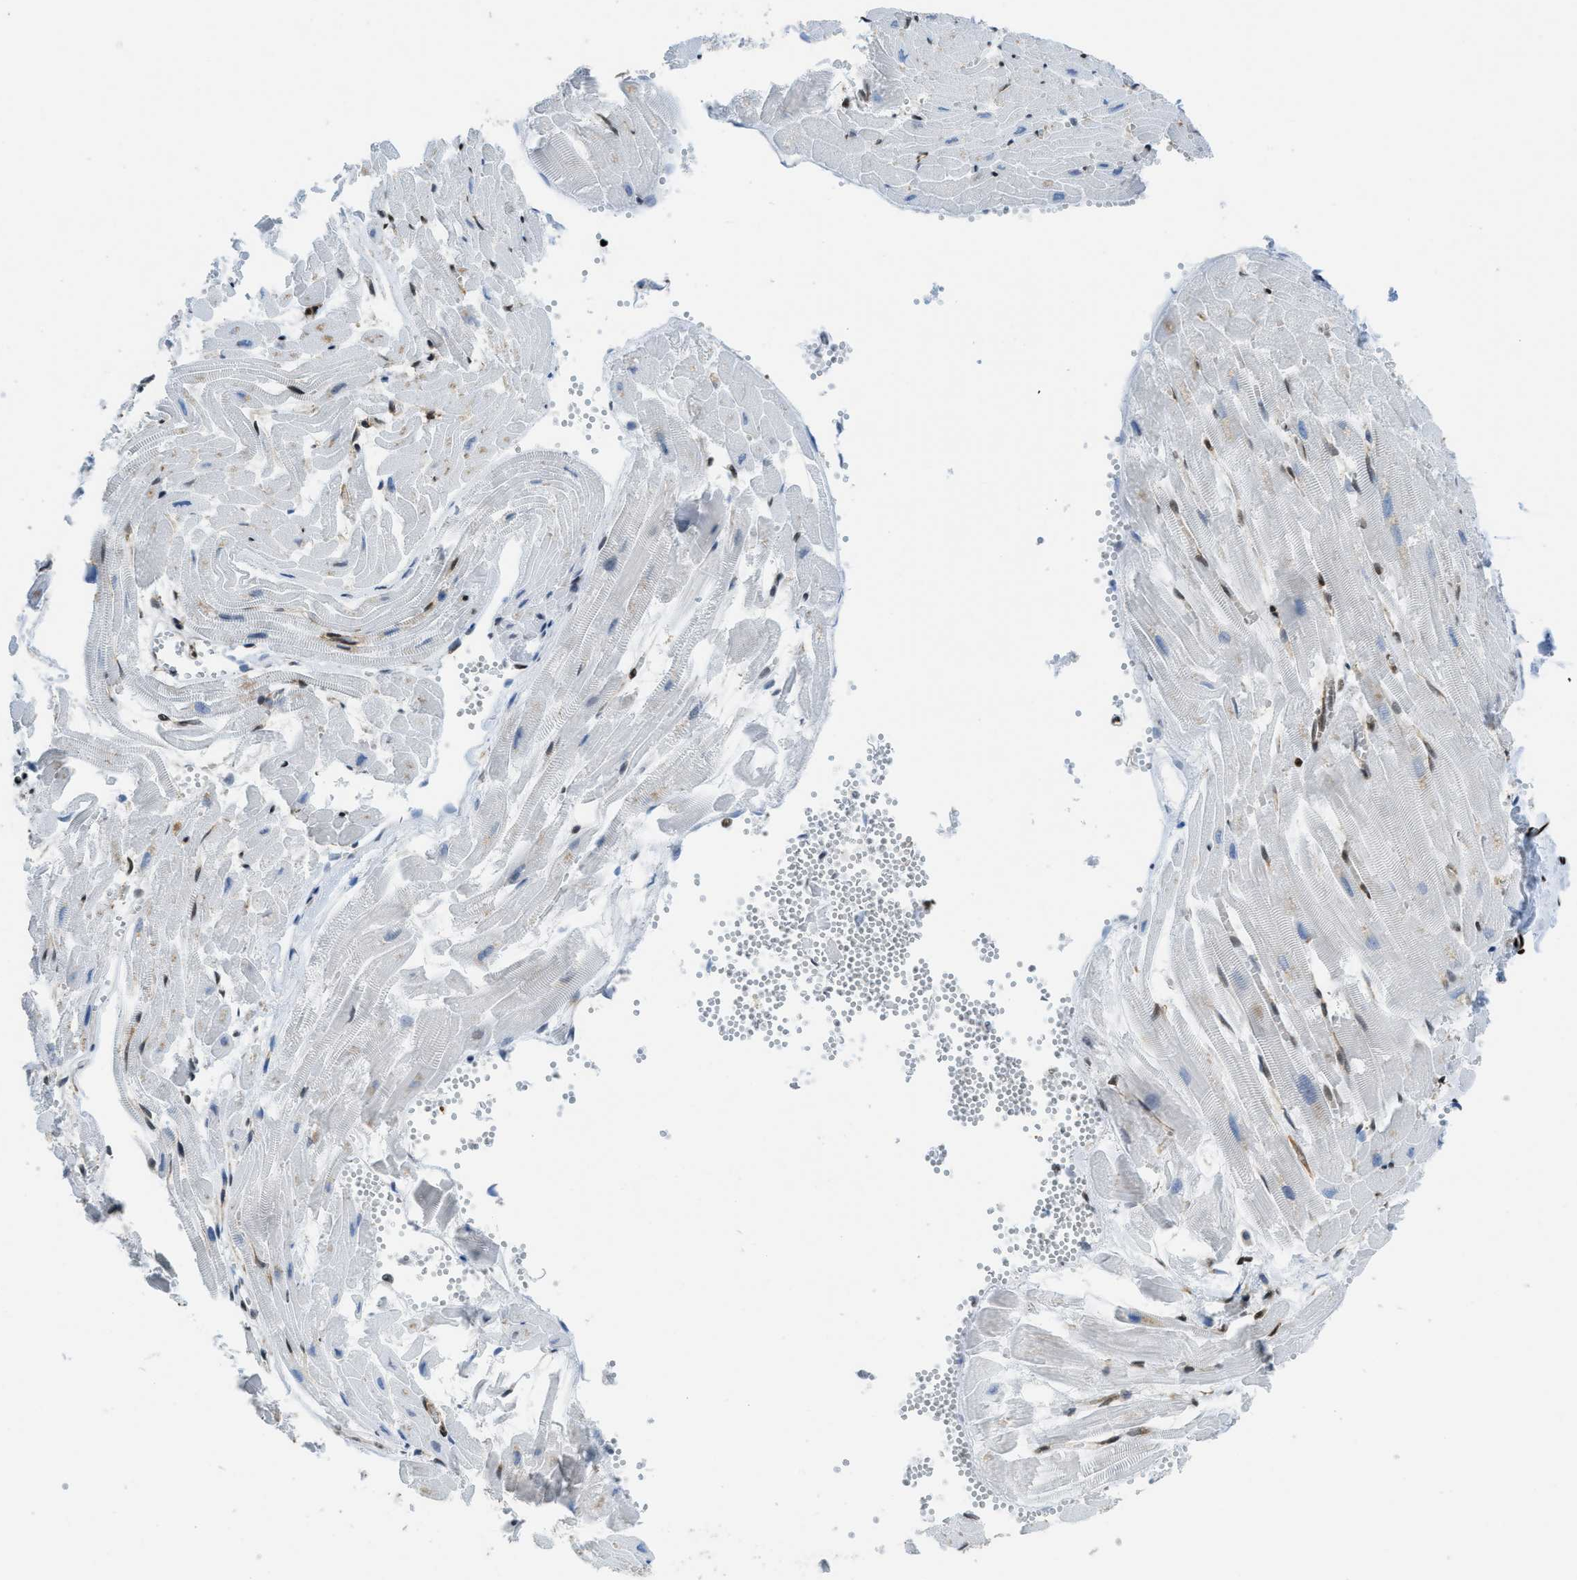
{"staining": {"intensity": "moderate", "quantity": ">75%", "location": "nuclear"}, "tissue": "heart muscle", "cell_type": "Cardiomyocytes", "image_type": "normal", "snomed": [{"axis": "morphology", "description": "Normal tissue, NOS"}, {"axis": "topography", "description": "Heart"}], "caption": "Human heart muscle stained for a protein (brown) displays moderate nuclear positive expression in approximately >75% of cardiomyocytes.", "gene": "ZNF207", "patient": {"sex": "female", "age": 19}}